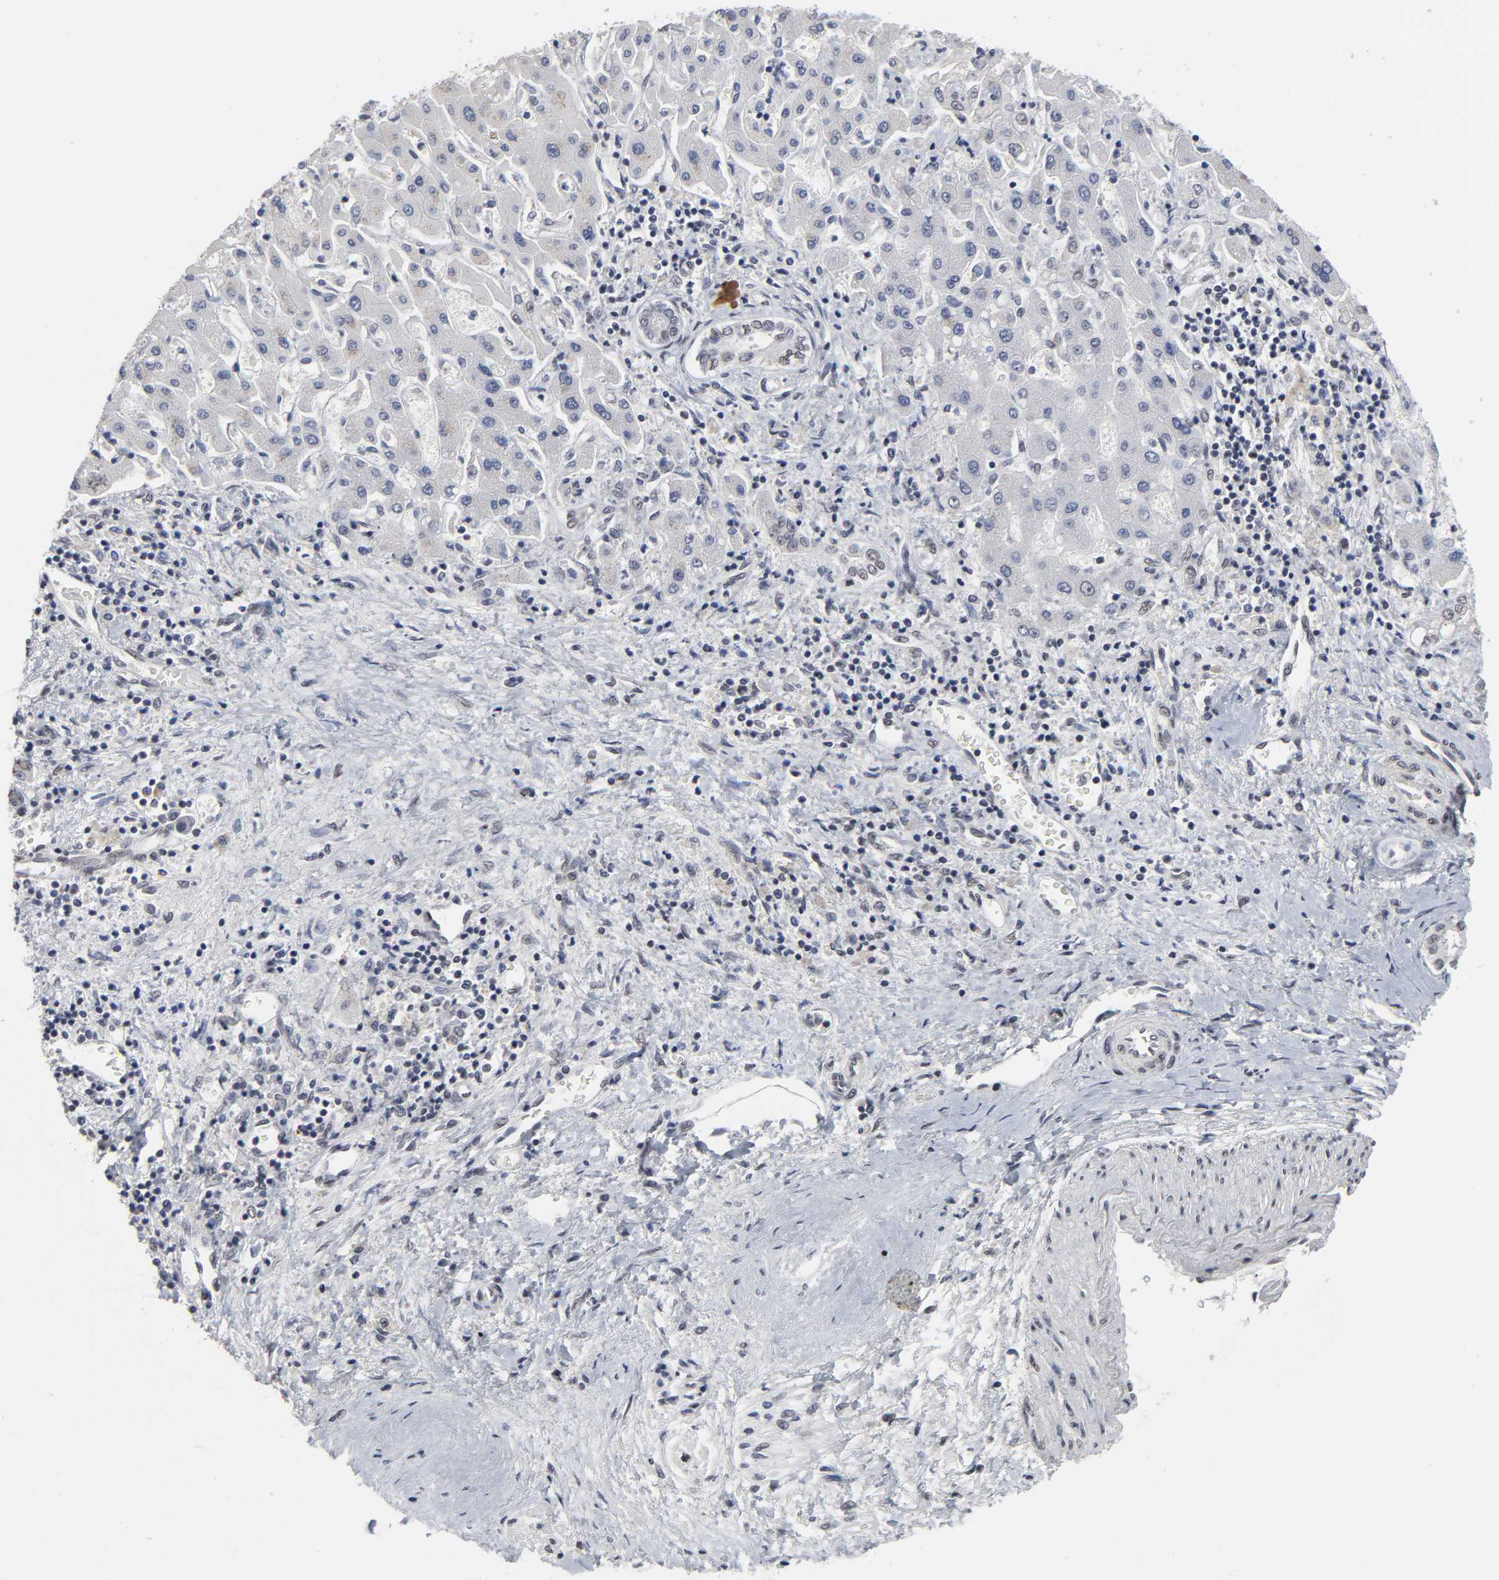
{"staining": {"intensity": "negative", "quantity": "none", "location": "none"}, "tissue": "liver cancer", "cell_type": "Tumor cells", "image_type": "cancer", "snomed": [{"axis": "morphology", "description": "Cholangiocarcinoma"}, {"axis": "topography", "description": "Liver"}], "caption": "Immunohistochemistry of human liver cancer shows no positivity in tumor cells. The staining is performed using DAB brown chromogen with nuclei counter-stained in using hematoxylin.", "gene": "TRIM33", "patient": {"sex": "male", "age": 50}}